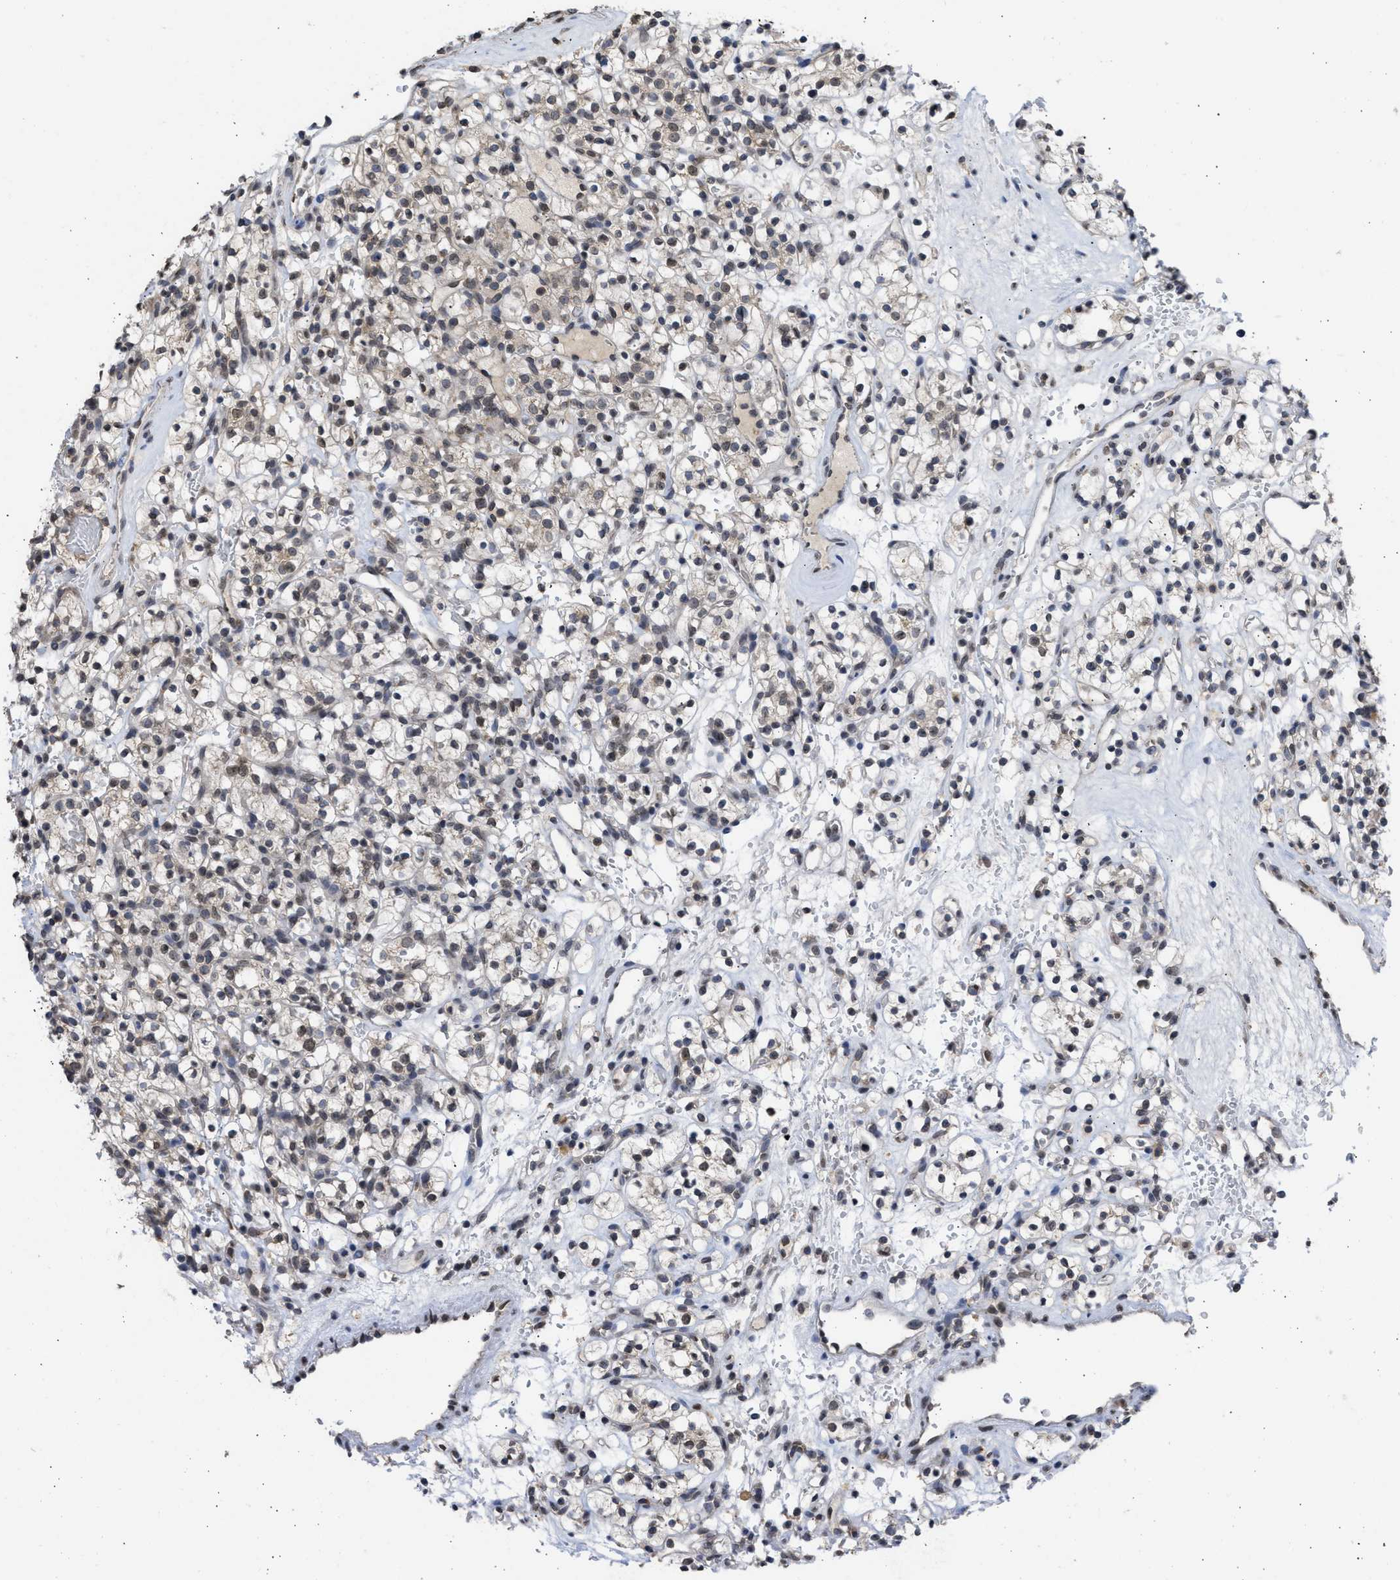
{"staining": {"intensity": "weak", "quantity": "<25%", "location": "nuclear"}, "tissue": "renal cancer", "cell_type": "Tumor cells", "image_type": "cancer", "snomed": [{"axis": "morphology", "description": "Adenocarcinoma, NOS"}, {"axis": "topography", "description": "Kidney"}], "caption": "The histopathology image demonstrates no staining of tumor cells in renal cancer (adenocarcinoma).", "gene": "NUP35", "patient": {"sex": "female", "age": 57}}